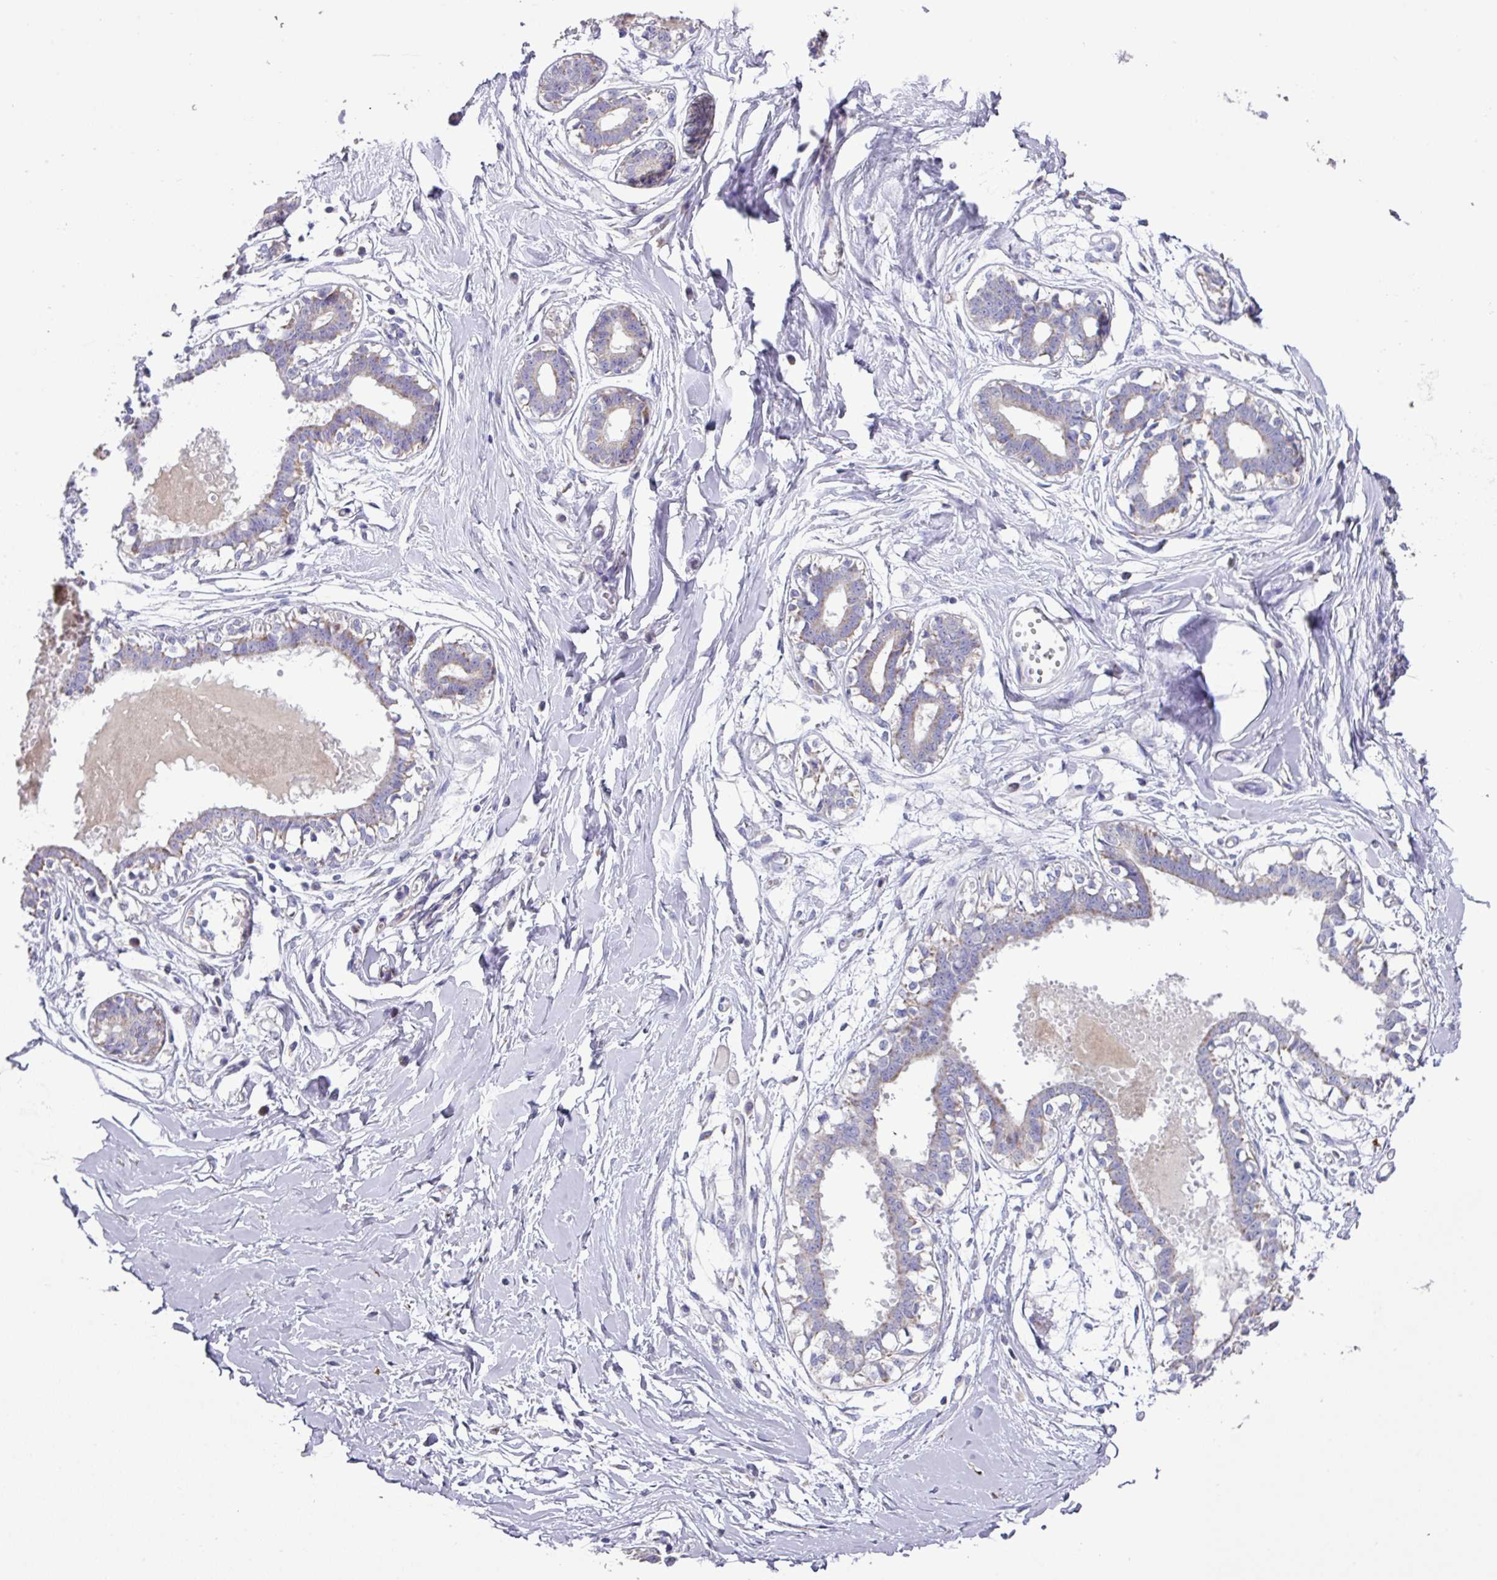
{"staining": {"intensity": "negative", "quantity": "none", "location": "none"}, "tissue": "breast", "cell_type": "Adipocytes", "image_type": "normal", "snomed": [{"axis": "morphology", "description": "Normal tissue, NOS"}, {"axis": "topography", "description": "Breast"}], "caption": "This micrograph is of unremarkable breast stained with immunohistochemistry (IHC) to label a protein in brown with the nuclei are counter-stained blue. There is no staining in adipocytes.", "gene": "MT", "patient": {"sex": "female", "age": 45}}